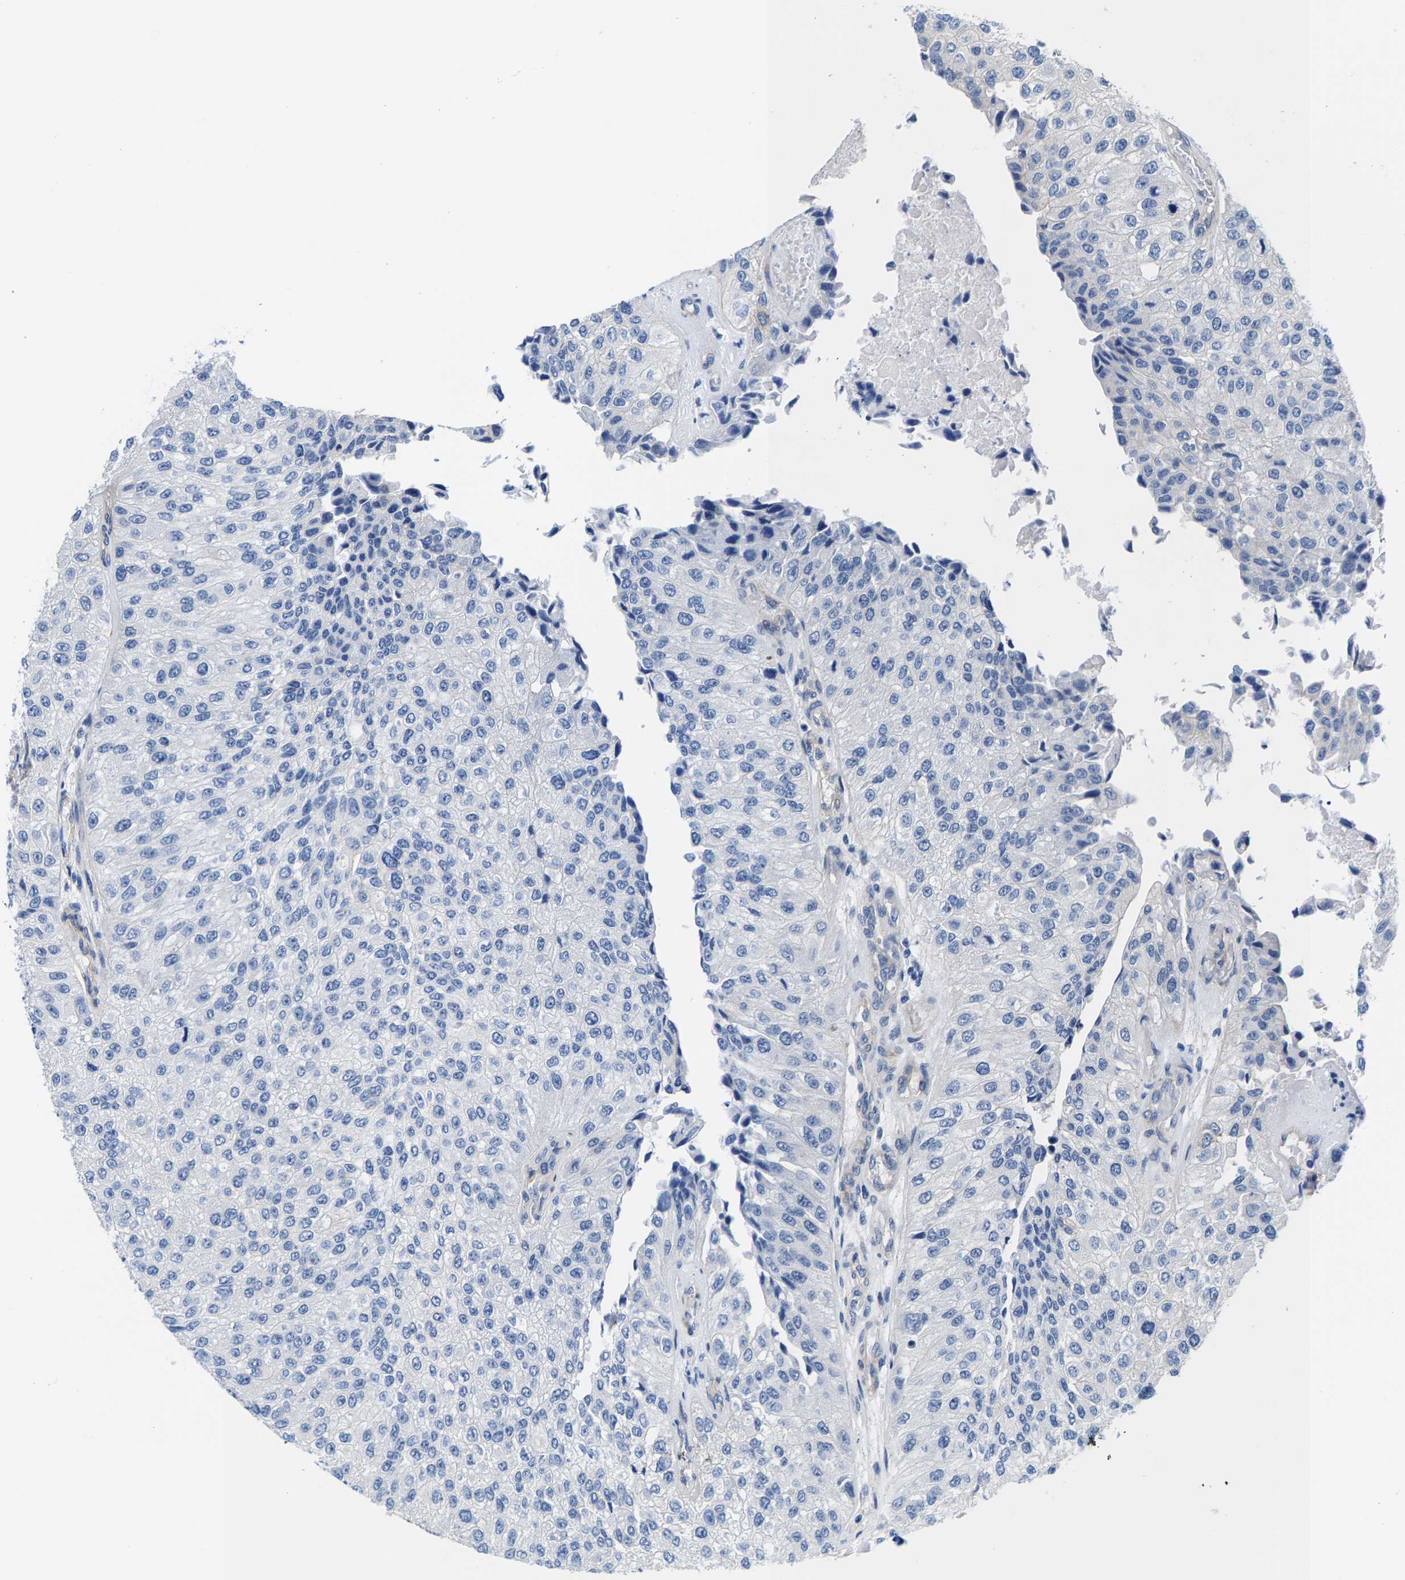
{"staining": {"intensity": "negative", "quantity": "none", "location": "none"}, "tissue": "urothelial cancer", "cell_type": "Tumor cells", "image_type": "cancer", "snomed": [{"axis": "morphology", "description": "Urothelial carcinoma, High grade"}, {"axis": "topography", "description": "Kidney"}, {"axis": "topography", "description": "Urinary bladder"}], "caption": "Tumor cells are negative for protein expression in human urothelial cancer.", "gene": "DSCAM", "patient": {"sex": "male", "age": 77}}